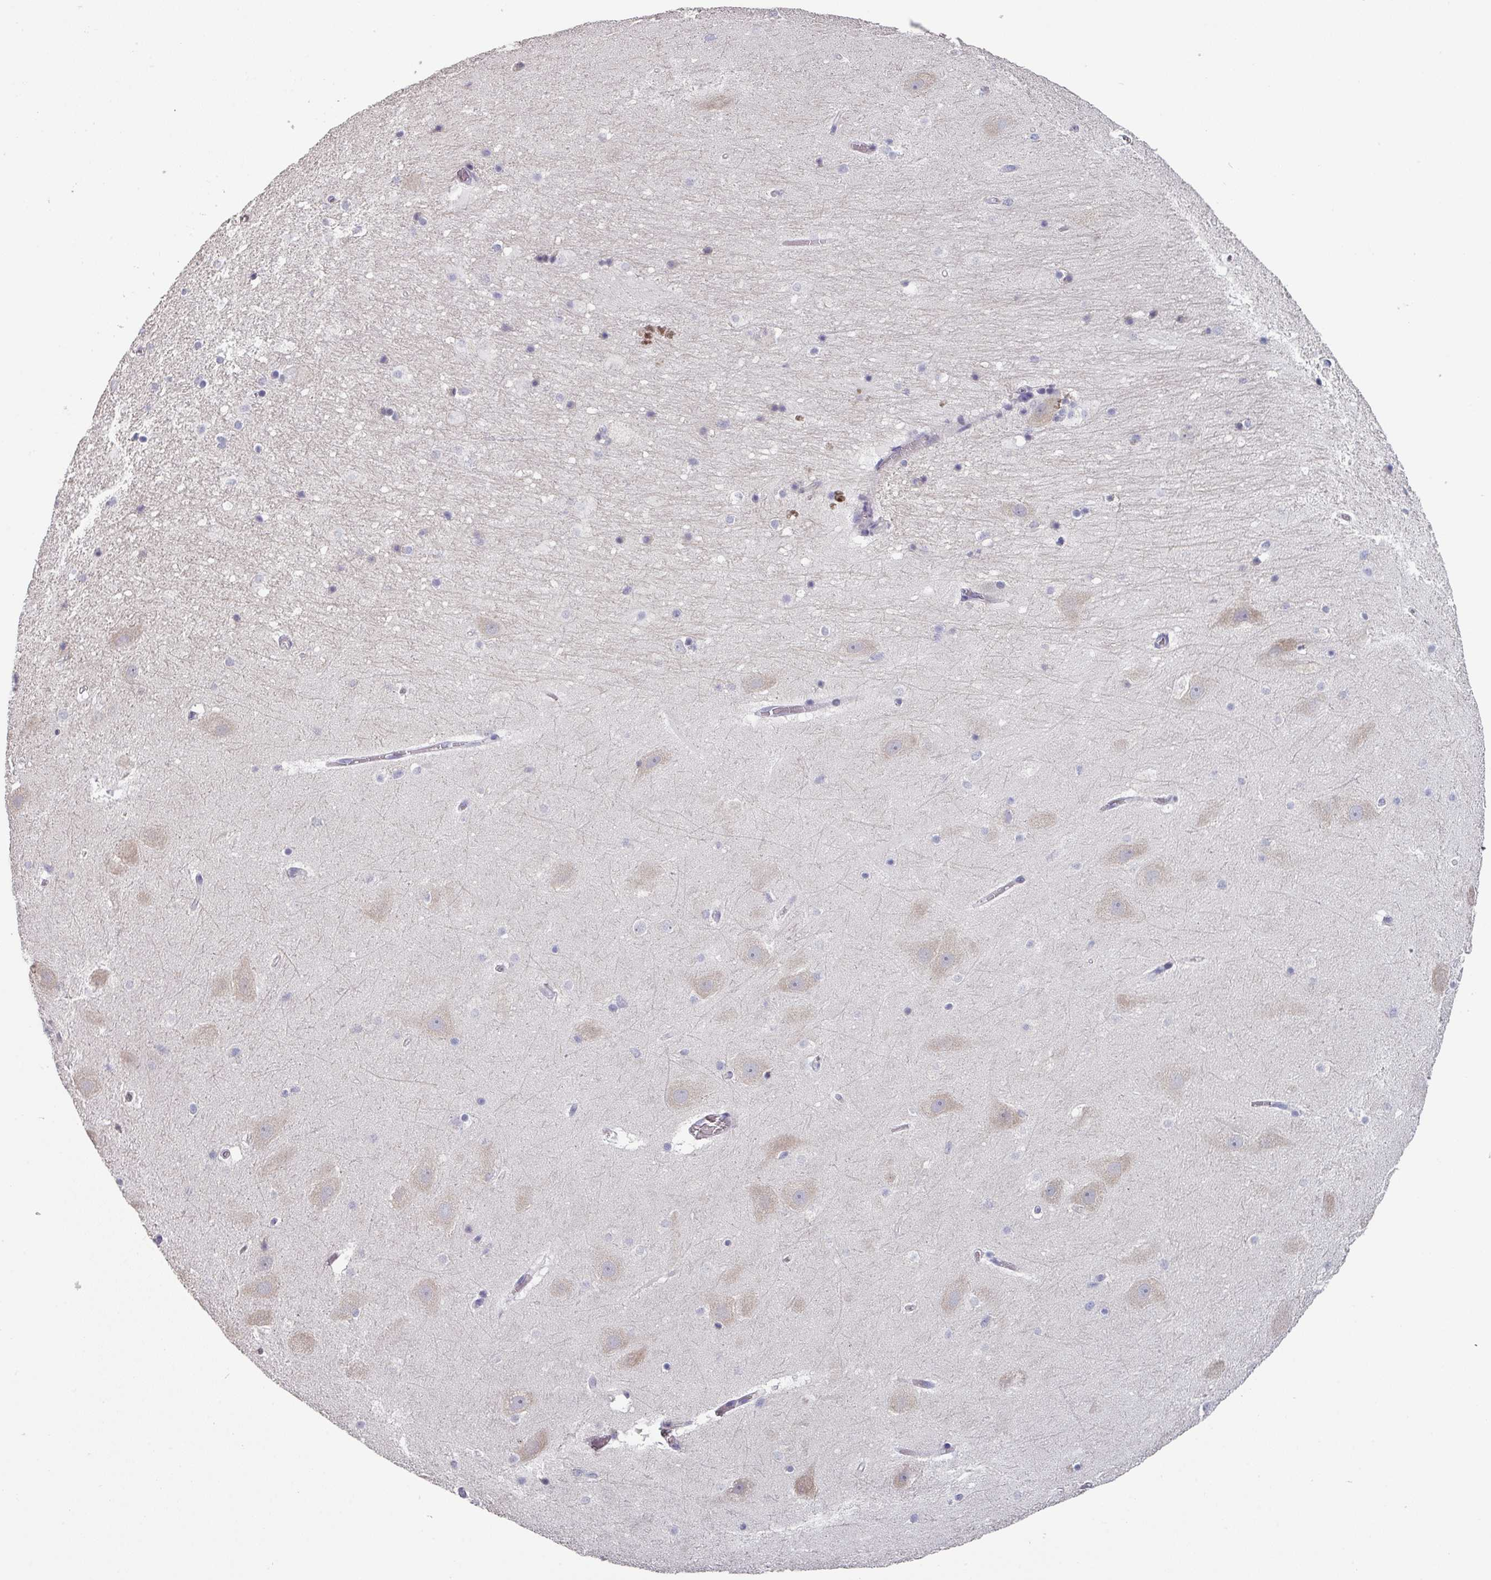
{"staining": {"intensity": "negative", "quantity": "none", "location": "none"}, "tissue": "hippocampus", "cell_type": "Glial cells", "image_type": "normal", "snomed": [{"axis": "morphology", "description": "Normal tissue, NOS"}, {"axis": "topography", "description": "Hippocampus"}], "caption": "There is no significant staining in glial cells of hippocampus. Brightfield microscopy of immunohistochemistry stained with DAB (brown) and hematoxylin (blue), captured at high magnification.", "gene": "PRAMEF7", "patient": {"sex": "male", "age": 37}}